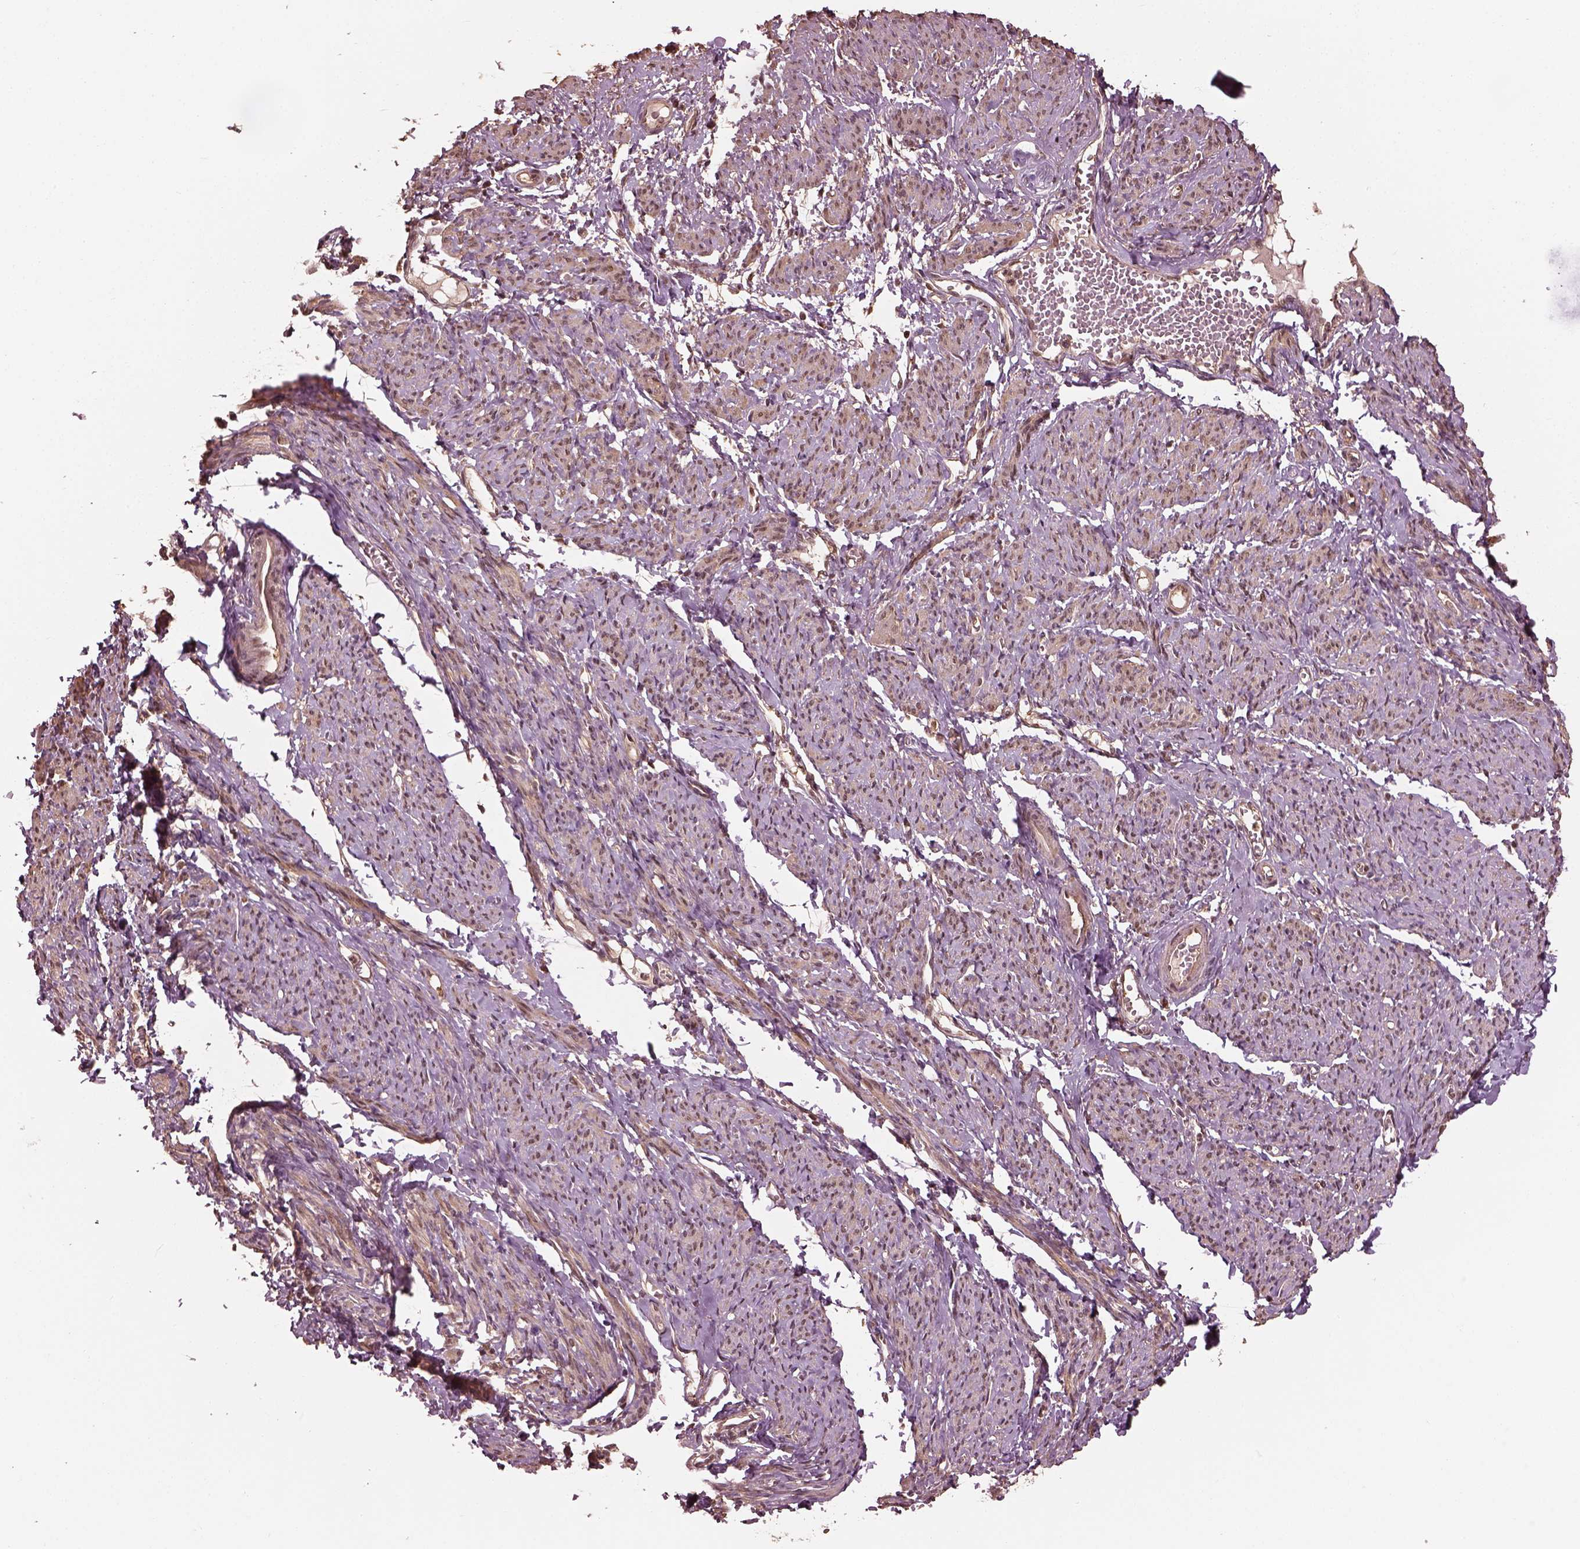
{"staining": {"intensity": "moderate", "quantity": ">75%", "location": "nuclear"}, "tissue": "smooth muscle", "cell_type": "Smooth muscle cells", "image_type": "normal", "snomed": [{"axis": "morphology", "description": "Normal tissue, NOS"}, {"axis": "topography", "description": "Smooth muscle"}], "caption": "Protein expression analysis of benign human smooth muscle reveals moderate nuclear expression in about >75% of smooth muscle cells. The staining is performed using DAB (3,3'-diaminobenzidine) brown chromogen to label protein expression. The nuclei are counter-stained blue using hematoxylin.", "gene": "PSMC5", "patient": {"sex": "female", "age": 65}}